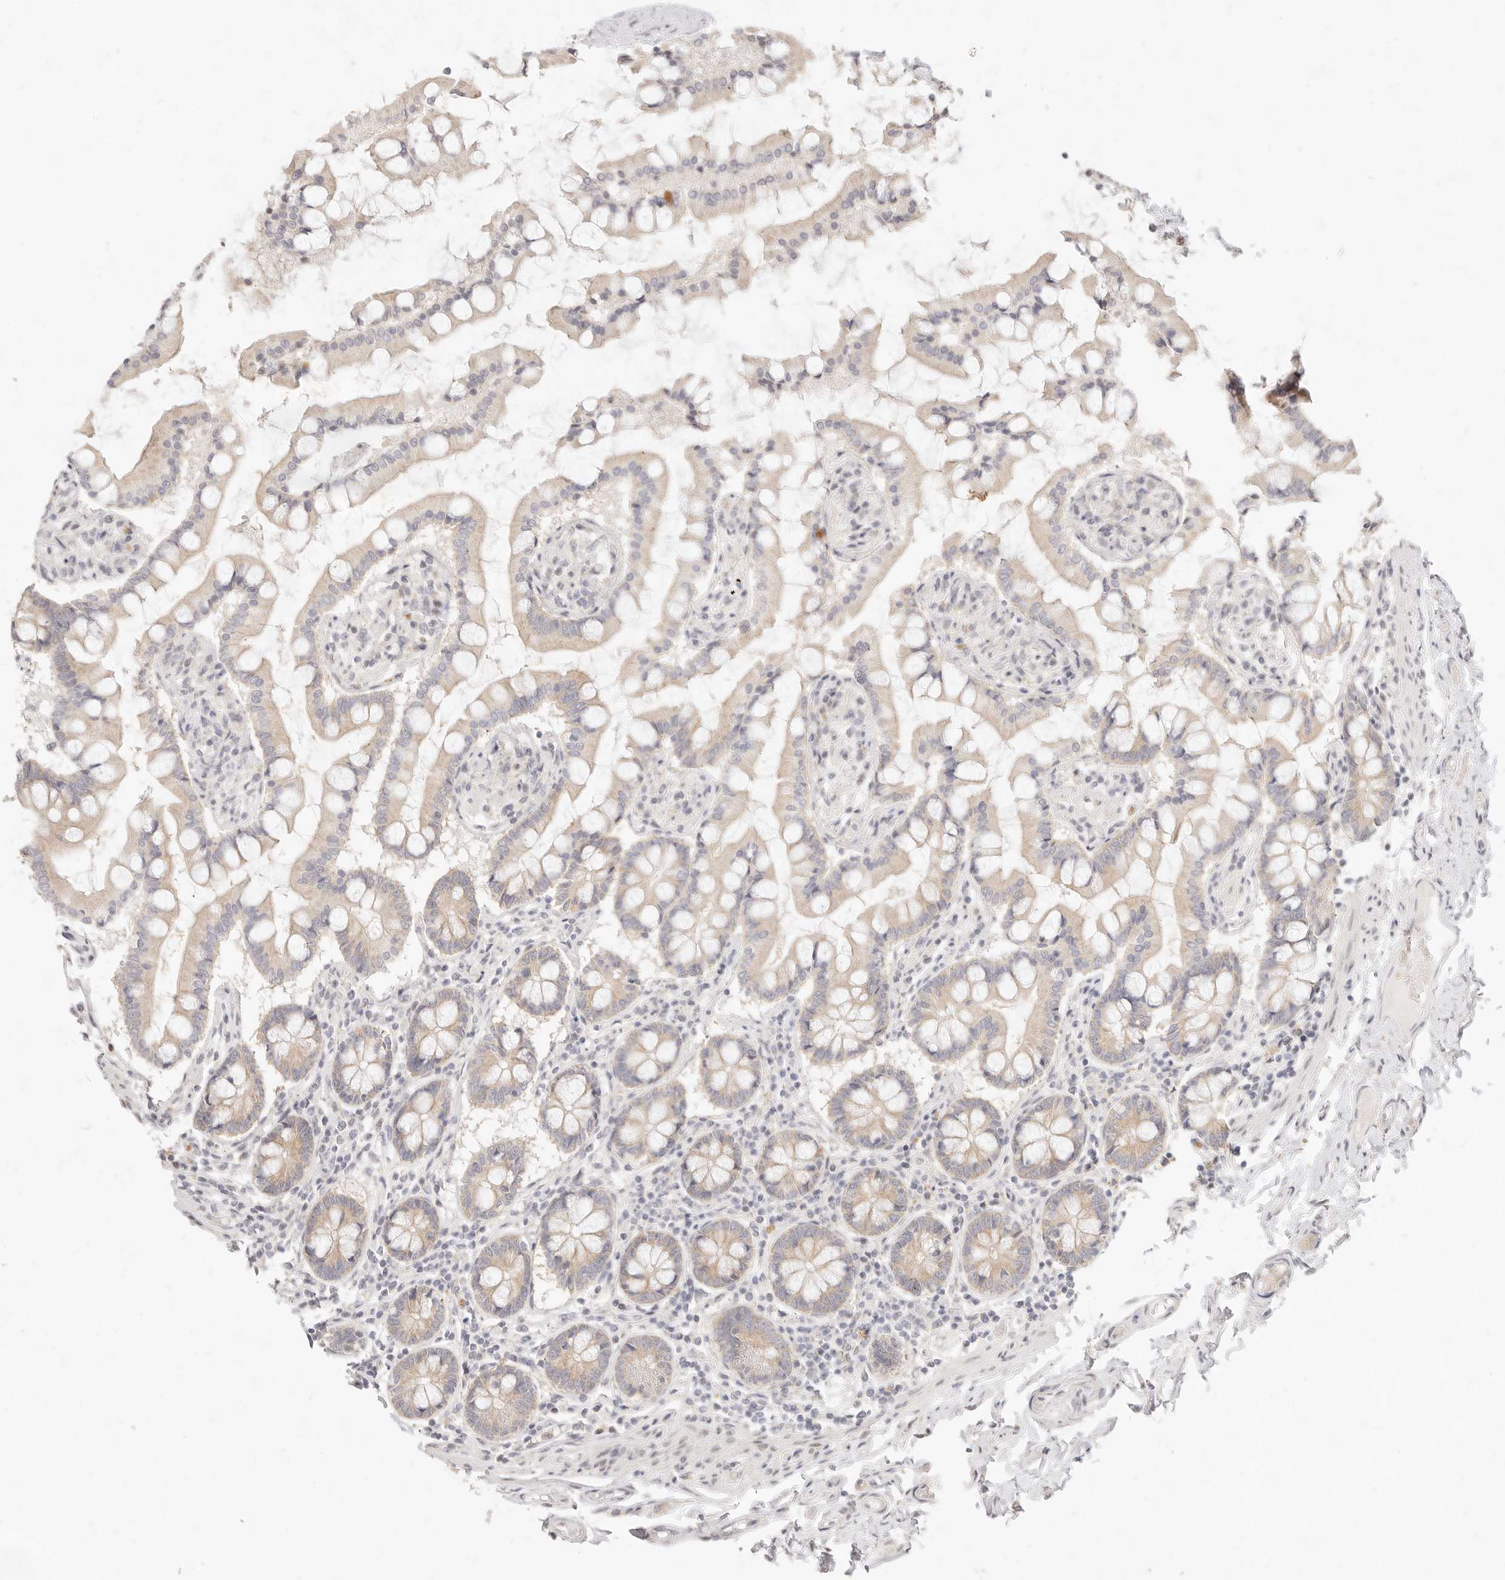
{"staining": {"intensity": "weak", "quantity": ">75%", "location": "cytoplasmic/membranous"}, "tissue": "small intestine", "cell_type": "Glandular cells", "image_type": "normal", "snomed": [{"axis": "morphology", "description": "Normal tissue, NOS"}, {"axis": "topography", "description": "Small intestine"}], "caption": "IHC of normal small intestine displays low levels of weak cytoplasmic/membranous expression in about >75% of glandular cells.", "gene": "ASCL3", "patient": {"sex": "male", "age": 41}}